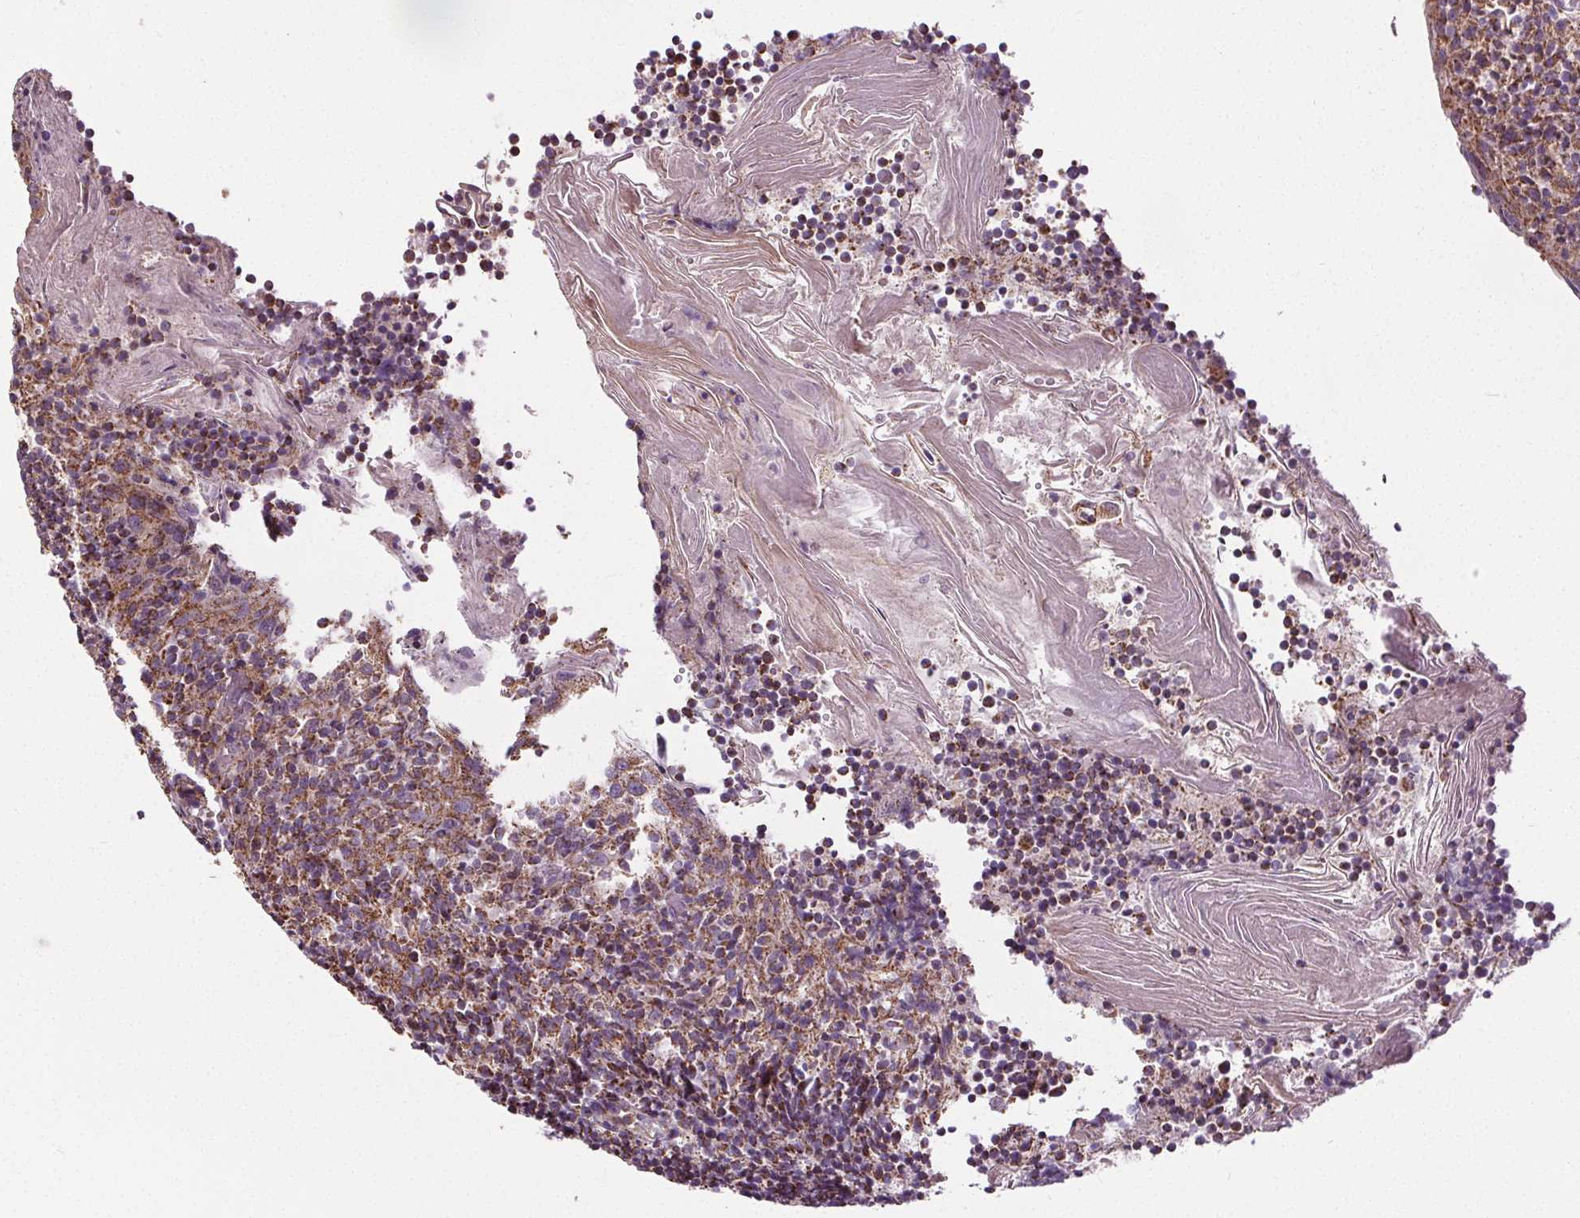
{"staining": {"intensity": "moderate", "quantity": "<25%", "location": "nuclear"}, "tissue": "tonsil", "cell_type": "Germinal center cells", "image_type": "normal", "snomed": [{"axis": "morphology", "description": "Normal tissue, NOS"}, {"axis": "topography", "description": "Tonsil"}], "caption": "Brown immunohistochemical staining in normal tonsil exhibits moderate nuclear expression in about <25% of germinal center cells.", "gene": "ZNF548", "patient": {"sex": "female", "age": 10}}